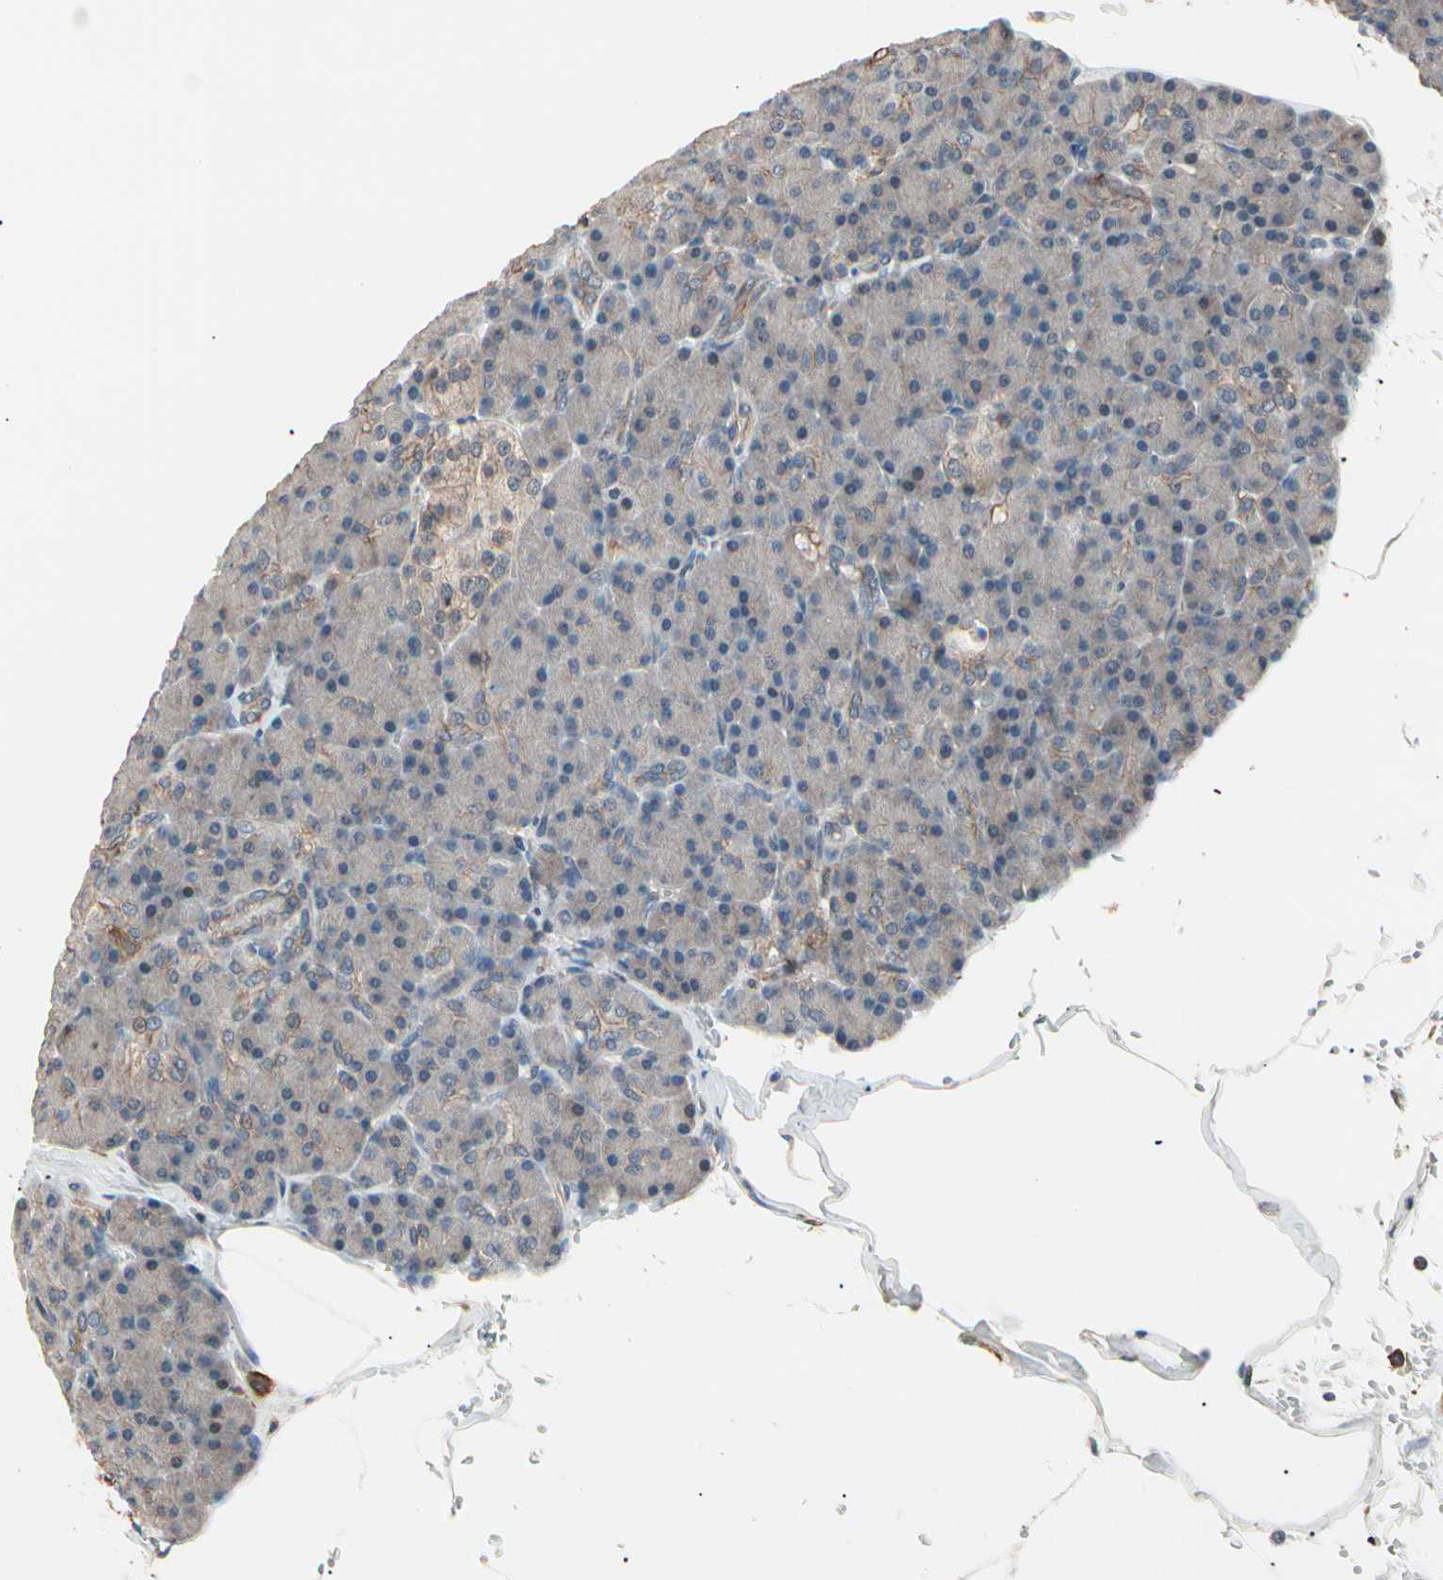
{"staining": {"intensity": "weak", "quantity": "<25%", "location": "cytoplasmic/membranous"}, "tissue": "pancreas", "cell_type": "Exocrine glandular cells", "image_type": "normal", "snomed": [{"axis": "morphology", "description": "Normal tissue, NOS"}, {"axis": "topography", "description": "Pancreas"}], "caption": "Micrograph shows no significant protein positivity in exocrine glandular cells of unremarkable pancreas. Nuclei are stained in blue.", "gene": "MAPK13", "patient": {"sex": "female", "age": 43}}